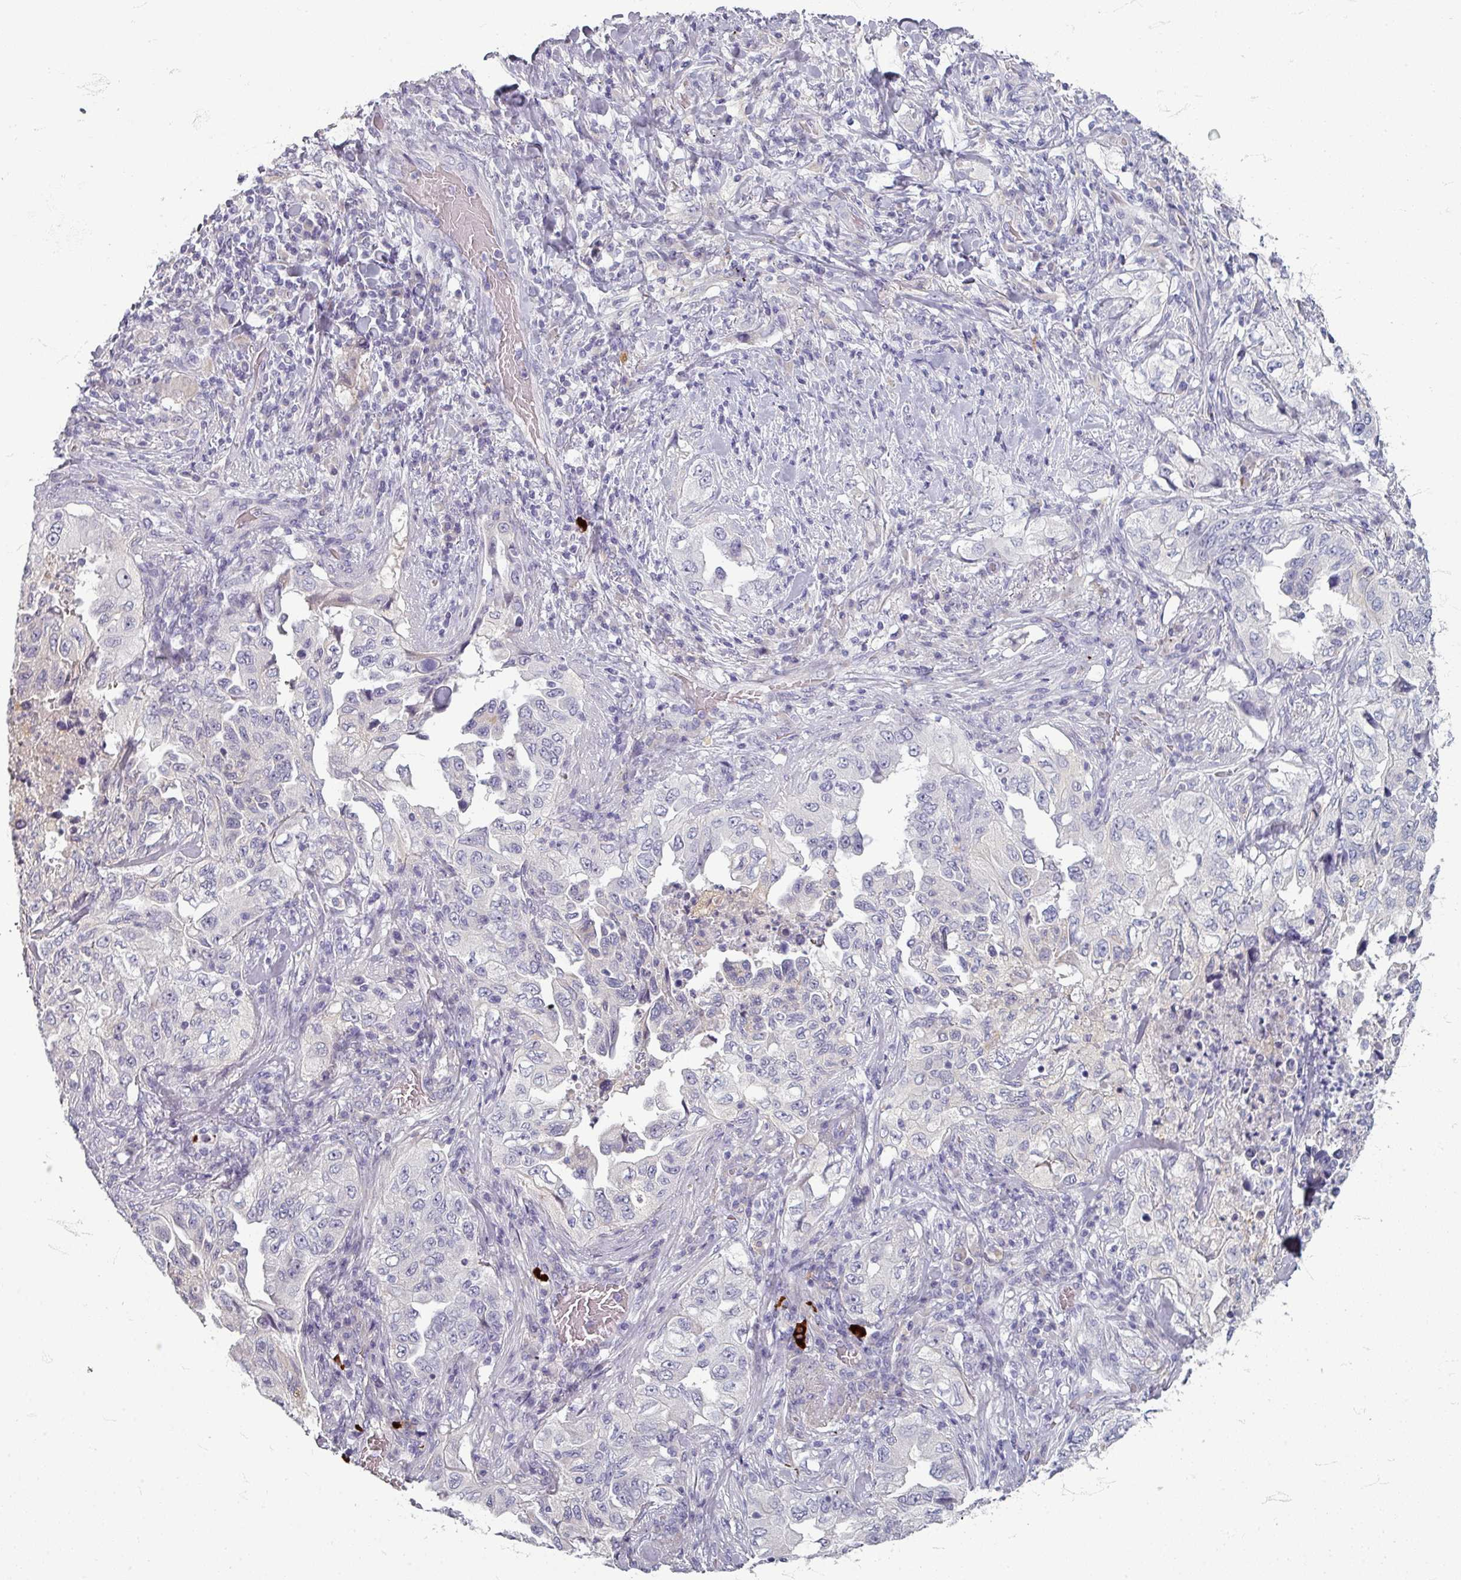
{"staining": {"intensity": "negative", "quantity": "none", "location": "none"}, "tissue": "lung cancer", "cell_type": "Tumor cells", "image_type": "cancer", "snomed": [{"axis": "morphology", "description": "Adenocarcinoma, NOS"}, {"axis": "topography", "description": "Lung"}], "caption": "The photomicrograph shows no significant positivity in tumor cells of lung cancer (adenocarcinoma).", "gene": "ZNF878", "patient": {"sex": "female", "age": 51}}